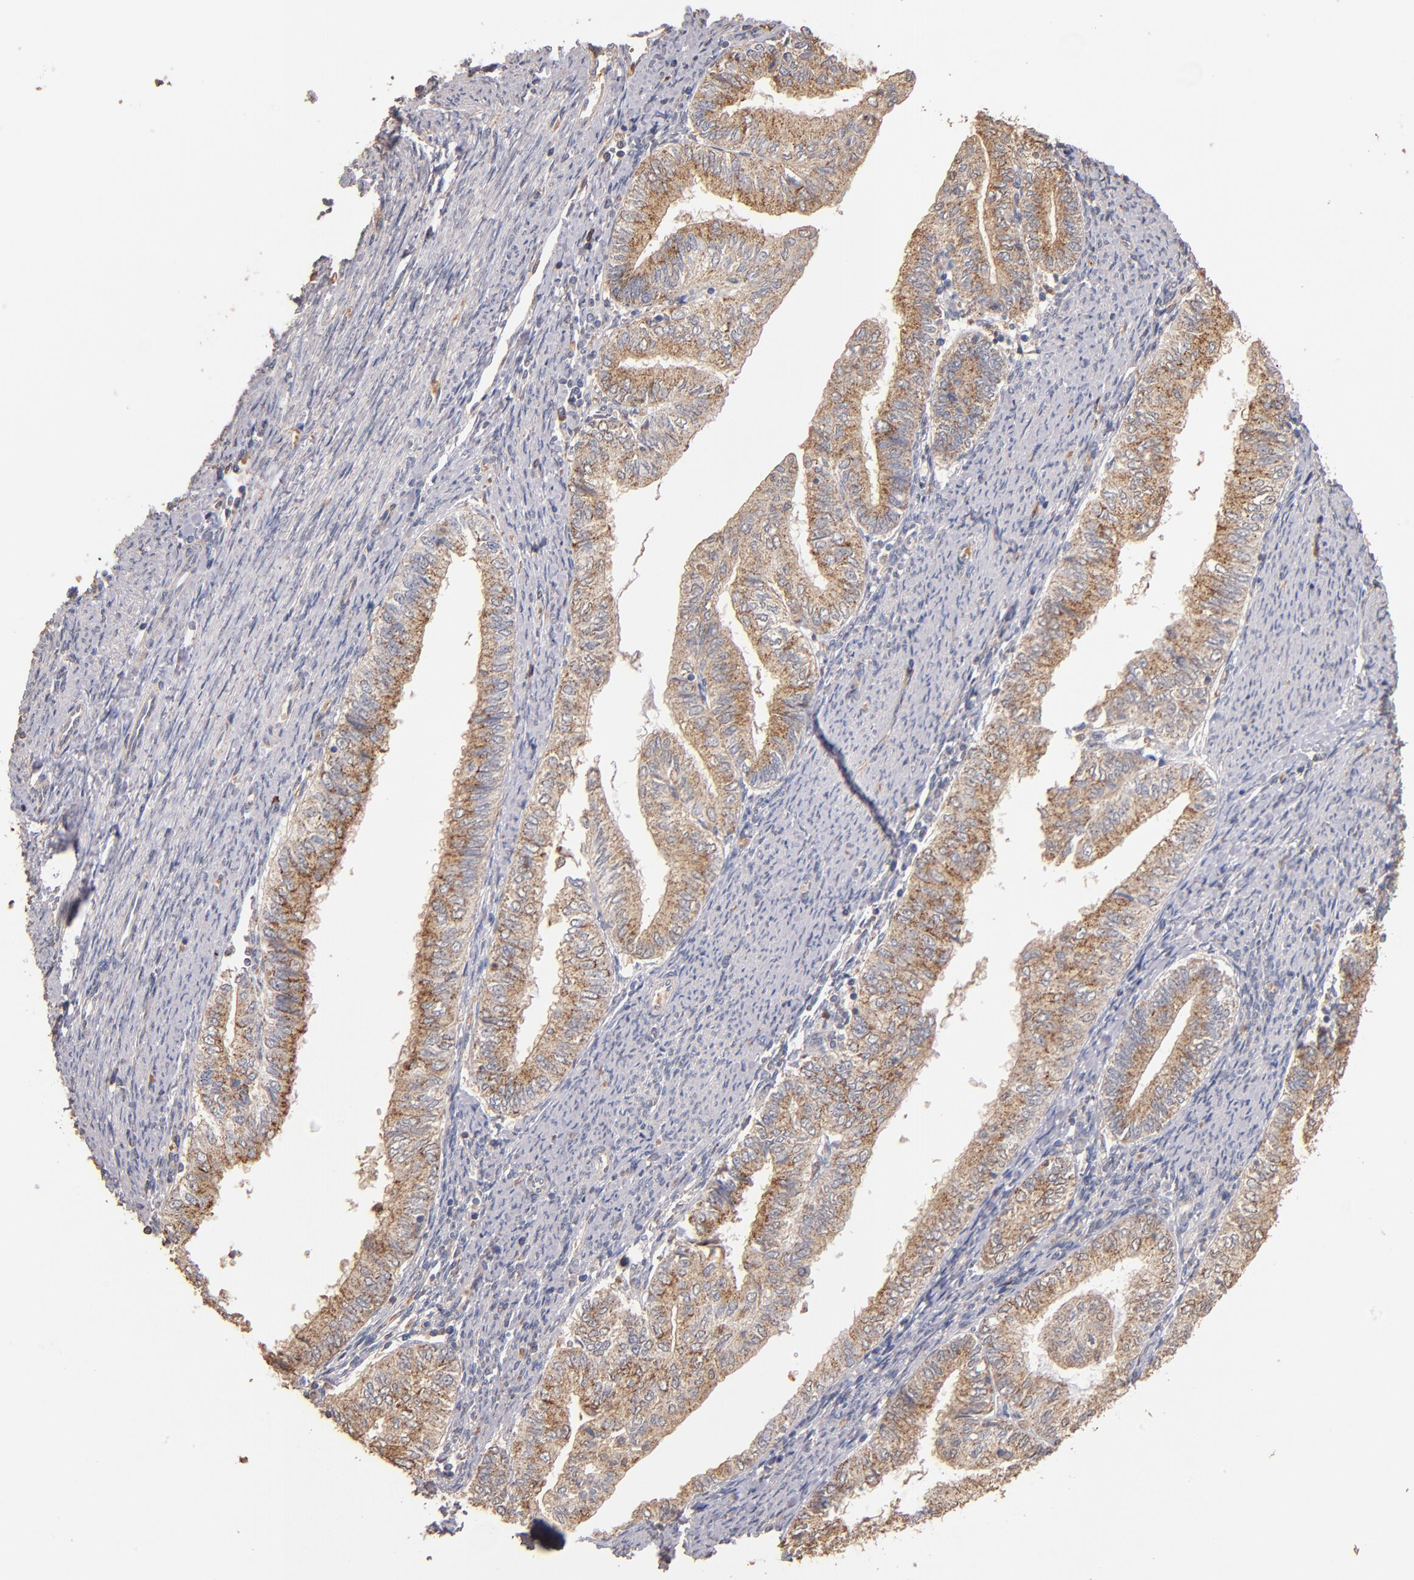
{"staining": {"intensity": "moderate", "quantity": ">75%", "location": "cytoplasmic/membranous"}, "tissue": "endometrial cancer", "cell_type": "Tumor cells", "image_type": "cancer", "snomed": [{"axis": "morphology", "description": "Adenocarcinoma, NOS"}, {"axis": "topography", "description": "Endometrium"}], "caption": "An image of human endometrial cancer stained for a protein demonstrates moderate cytoplasmic/membranous brown staining in tumor cells. (IHC, brightfield microscopy, high magnification).", "gene": "RO60", "patient": {"sex": "female", "age": 66}}